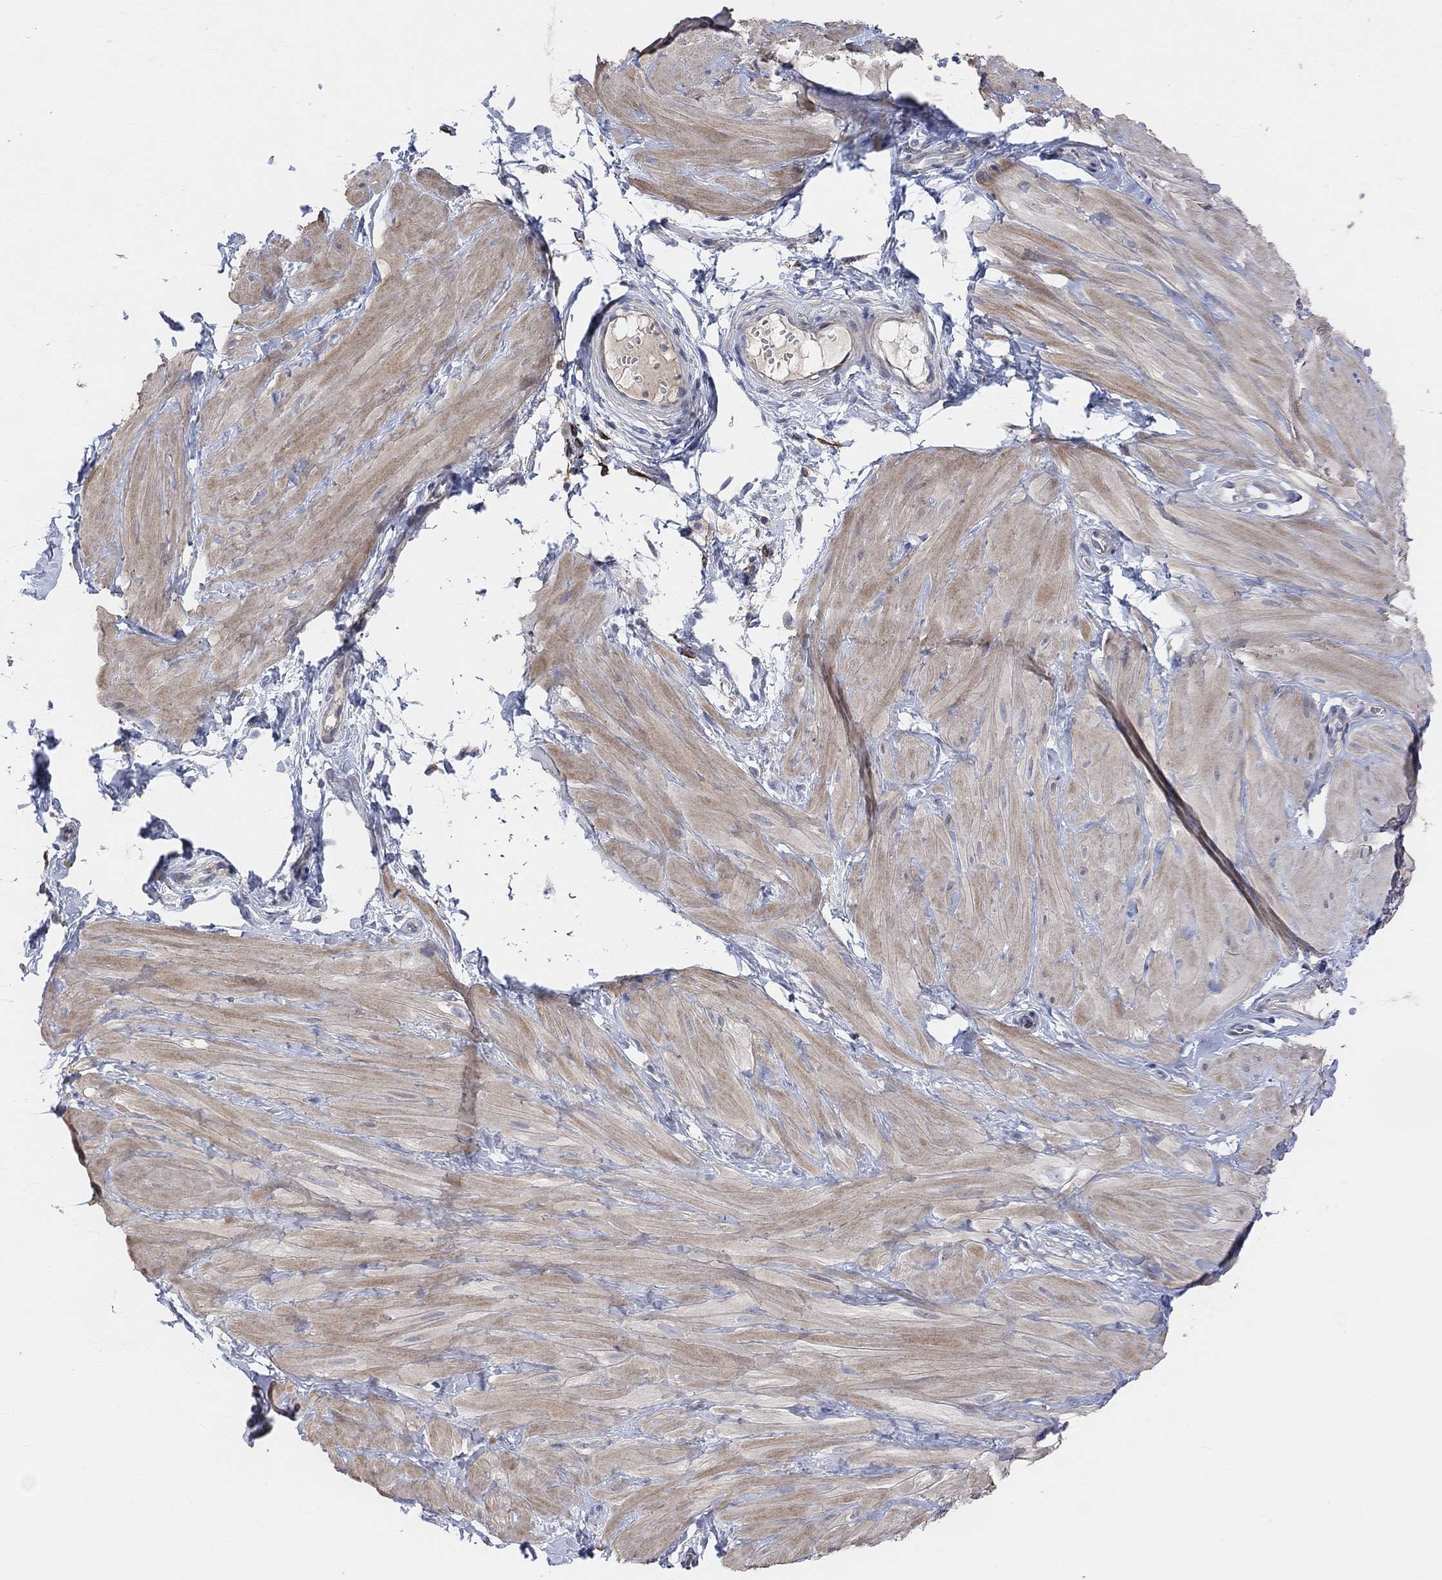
{"staining": {"intensity": "negative", "quantity": "none", "location": "none"}, "tissue": "adipose tissue", "cell_type": "Adipocytes", "image_type": "normal", "snomed": [{"axis": "morphology", "description": "Normal tissue, NOS"}, {"axis": "topography", "description": "Smooth muscle"}, {"axis": "topography", "description": "Peripheral nerve tissue"}], "caption": "High magnification brightfield microscopy of normal adipose tissue stained with DAB (brown) and counterstained with hematoxylin (blue): adipocytes show no significant expression.", "gene": "HCRTR1", "patient": {"sex": "male", "age": 22}}